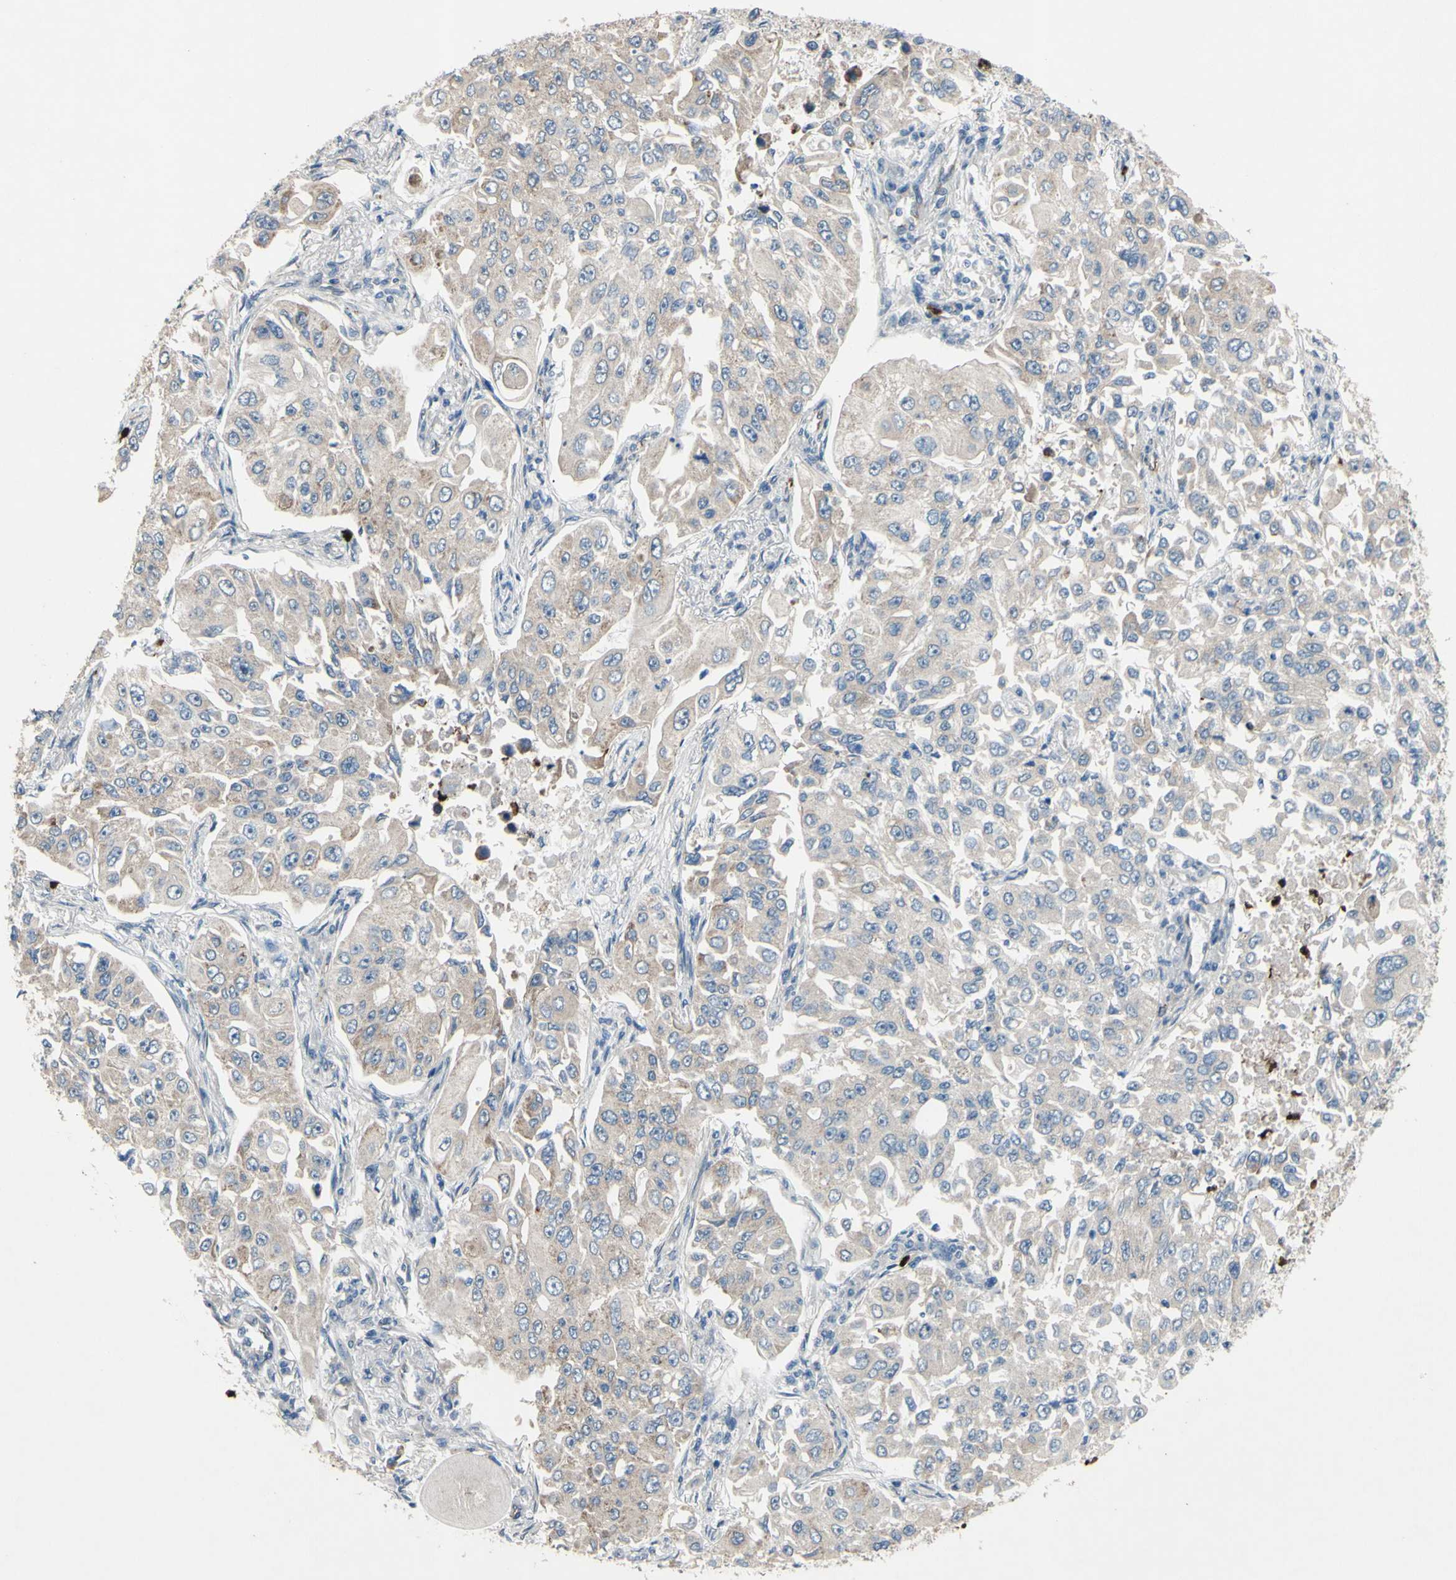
{"staining": {"intensity": "weak", "quantity": ">75%", "location": "cytoplasmic/membranous"}, "tissue": "lung cancer", "cell_type": "Tumor cells", "image_type": "cancer", "snomed": [{"axis": "morphology", "description": "Adenocarcinoma, NOS"}, {"axis": "topography", "description": "Lung"}], "caption": "About >75% of tumor cells in lung adenocarcinoma demonstrate weak cytoplasmic/membranous protein positivity as visualized by brown immunohistochemical staining.", "gene": "GRAMD2B", "patient": {"sex": "male", "age": 84}}